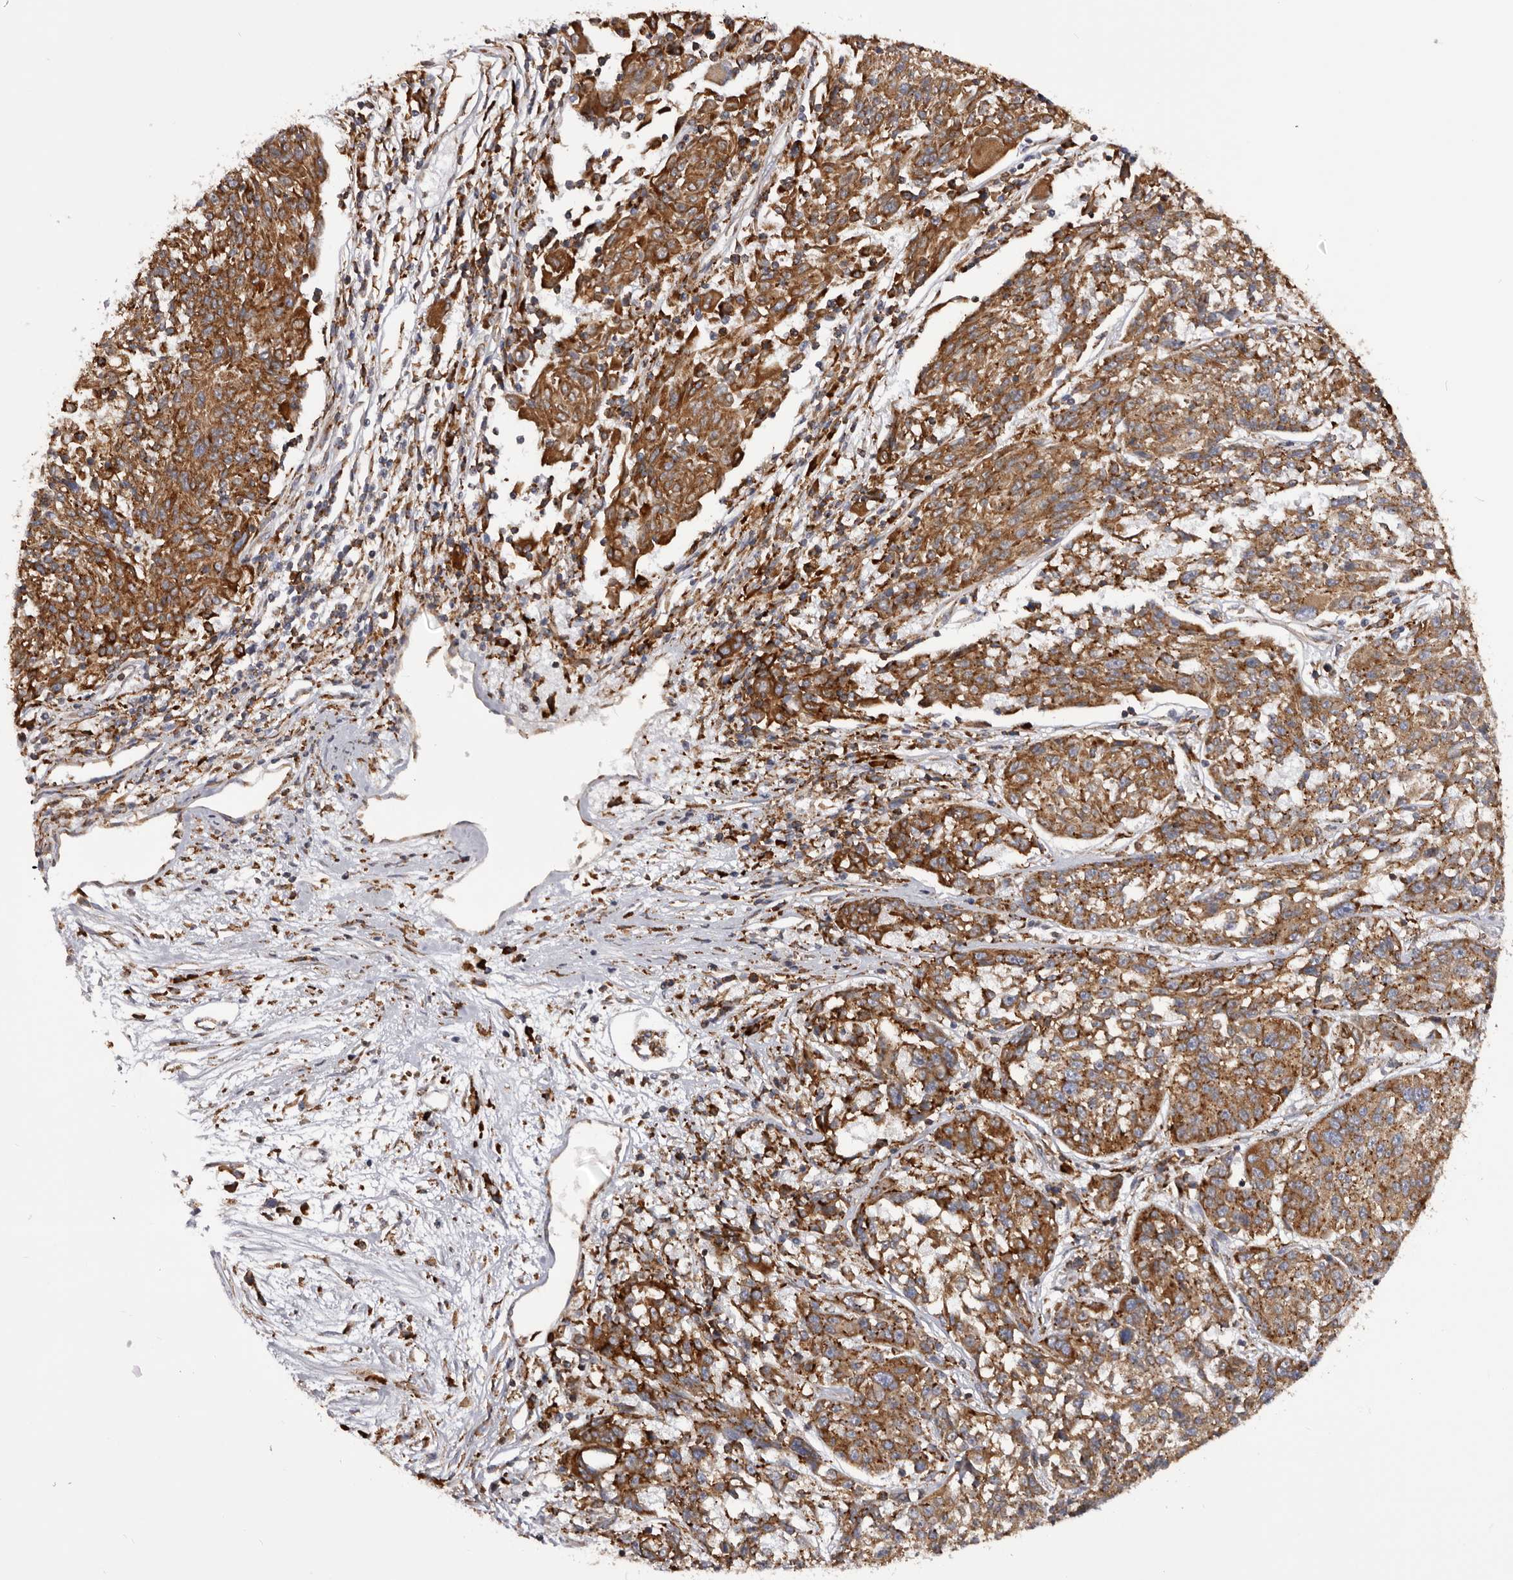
{"staining": {"intensity": "moderate", "quantity": ">75%", "location": "cytoplasmic/membranous"}, "tissue": "melanoma", "cell_type": "Tumor cells", "image_type": "cancer", "snomed": [{"axis": "morphology", "description": "Malignant melanoma, NOS"}, {"axis": "topography", "description": "Skin"}], "caption": "Tumor cells show medium levels of moderate cytoplasmic/membranous staining in approximately >75% of cells in human malignant melanoma.", "gene": "QRSL1", "patient": {"sex": "male", "age": 53}}